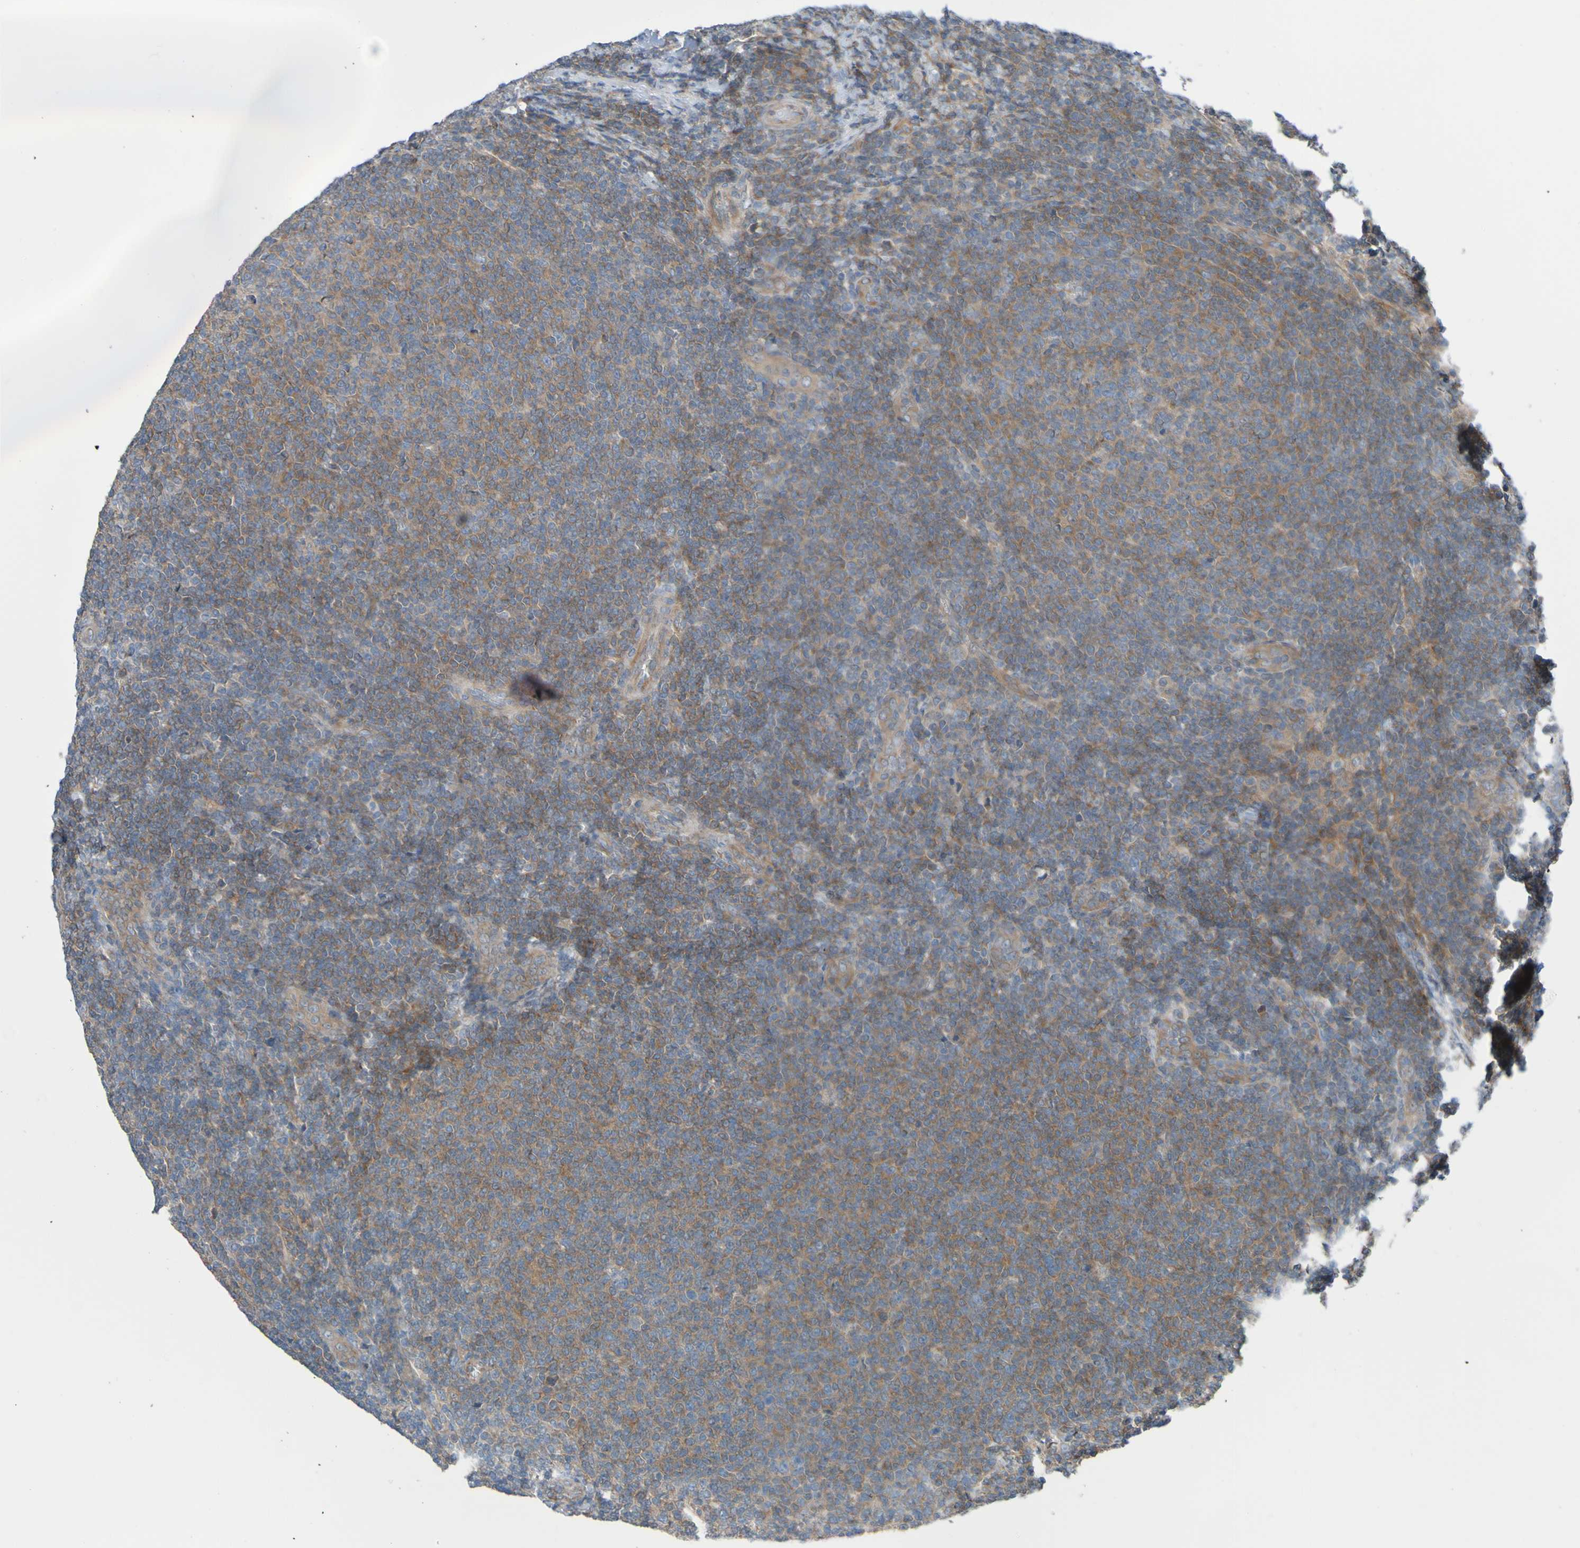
{"staining": {"intensity": "moderate", "quantity": ">75%", "location": "cytoplasmic/membranous"}, "tissue": "lymphoma", "cell_type": "Tumor cells", "image_type": "cancer", "snomed": [{"axis": "morphology", "description": "Malignant lymphoma, non-Hodgkin's type, Low grade"}, {"axis": "topography", "description": "Lymph node"}], "caption": "Immunohistochemical staining of human lymphoma shows medium levels of moderate cytoplasmic/membranous expression in about >75% of tumor cells.", "gene": "NPRL3", "patient": {"sex": "male", "age": 66}}